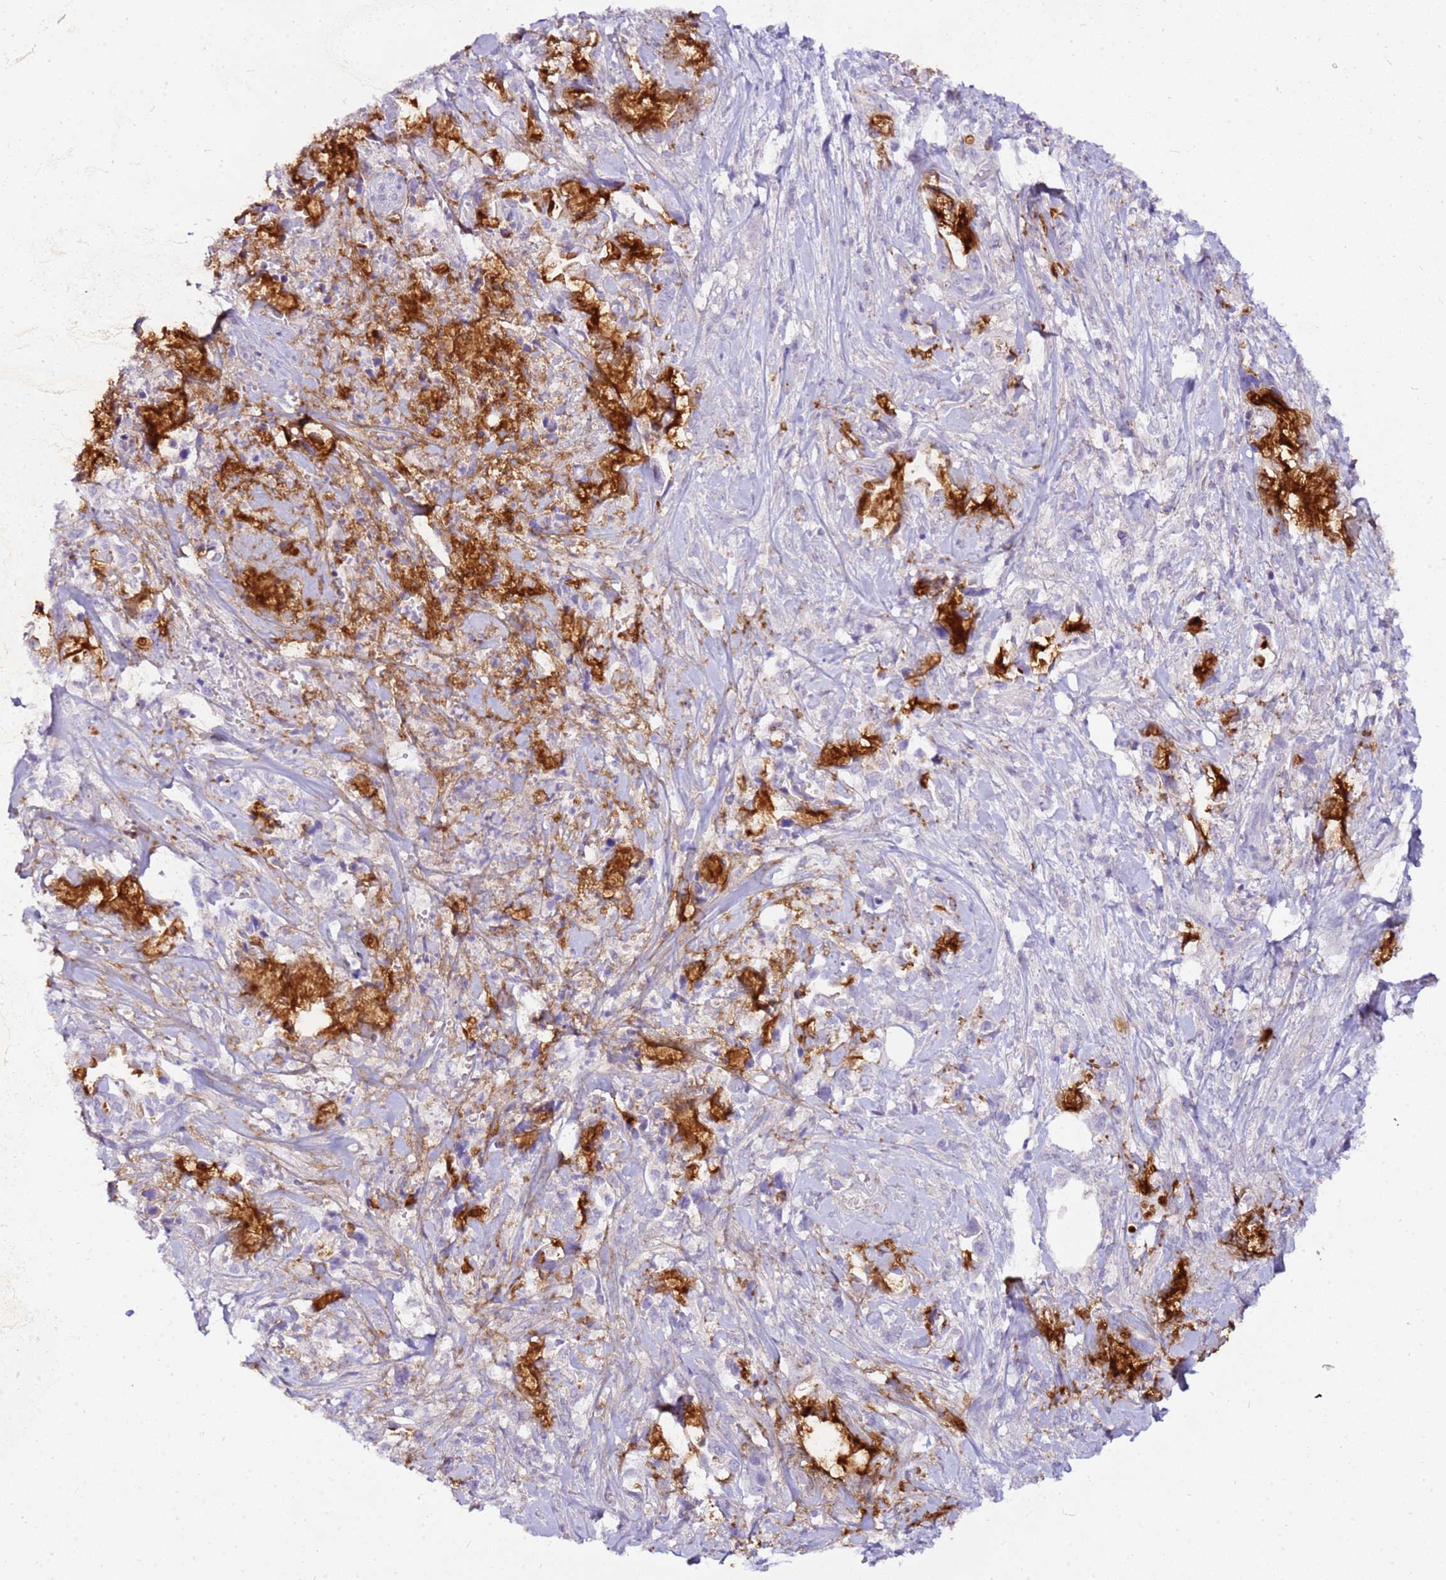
{"staining": {"intensity": "moderate", "quantity": "<25%", "location": "cytoplasmic/membranous"}, "tissue": "pancreatic cancer", "cell_type": "Tumor cells", "image_type": "cancer", "snomed": [{"axis": "morphology", "description": "Adenocarcinoma, NOS"}, {"axis": "topography", "description": "Pancreas"}], "caption": "Human adenocarcinoma (pancreatic) stained with a protein marker shows moderate staining in tumor cells.", "gene": "DCDC2B", "patient": {"sex": "female", "age": 61}}